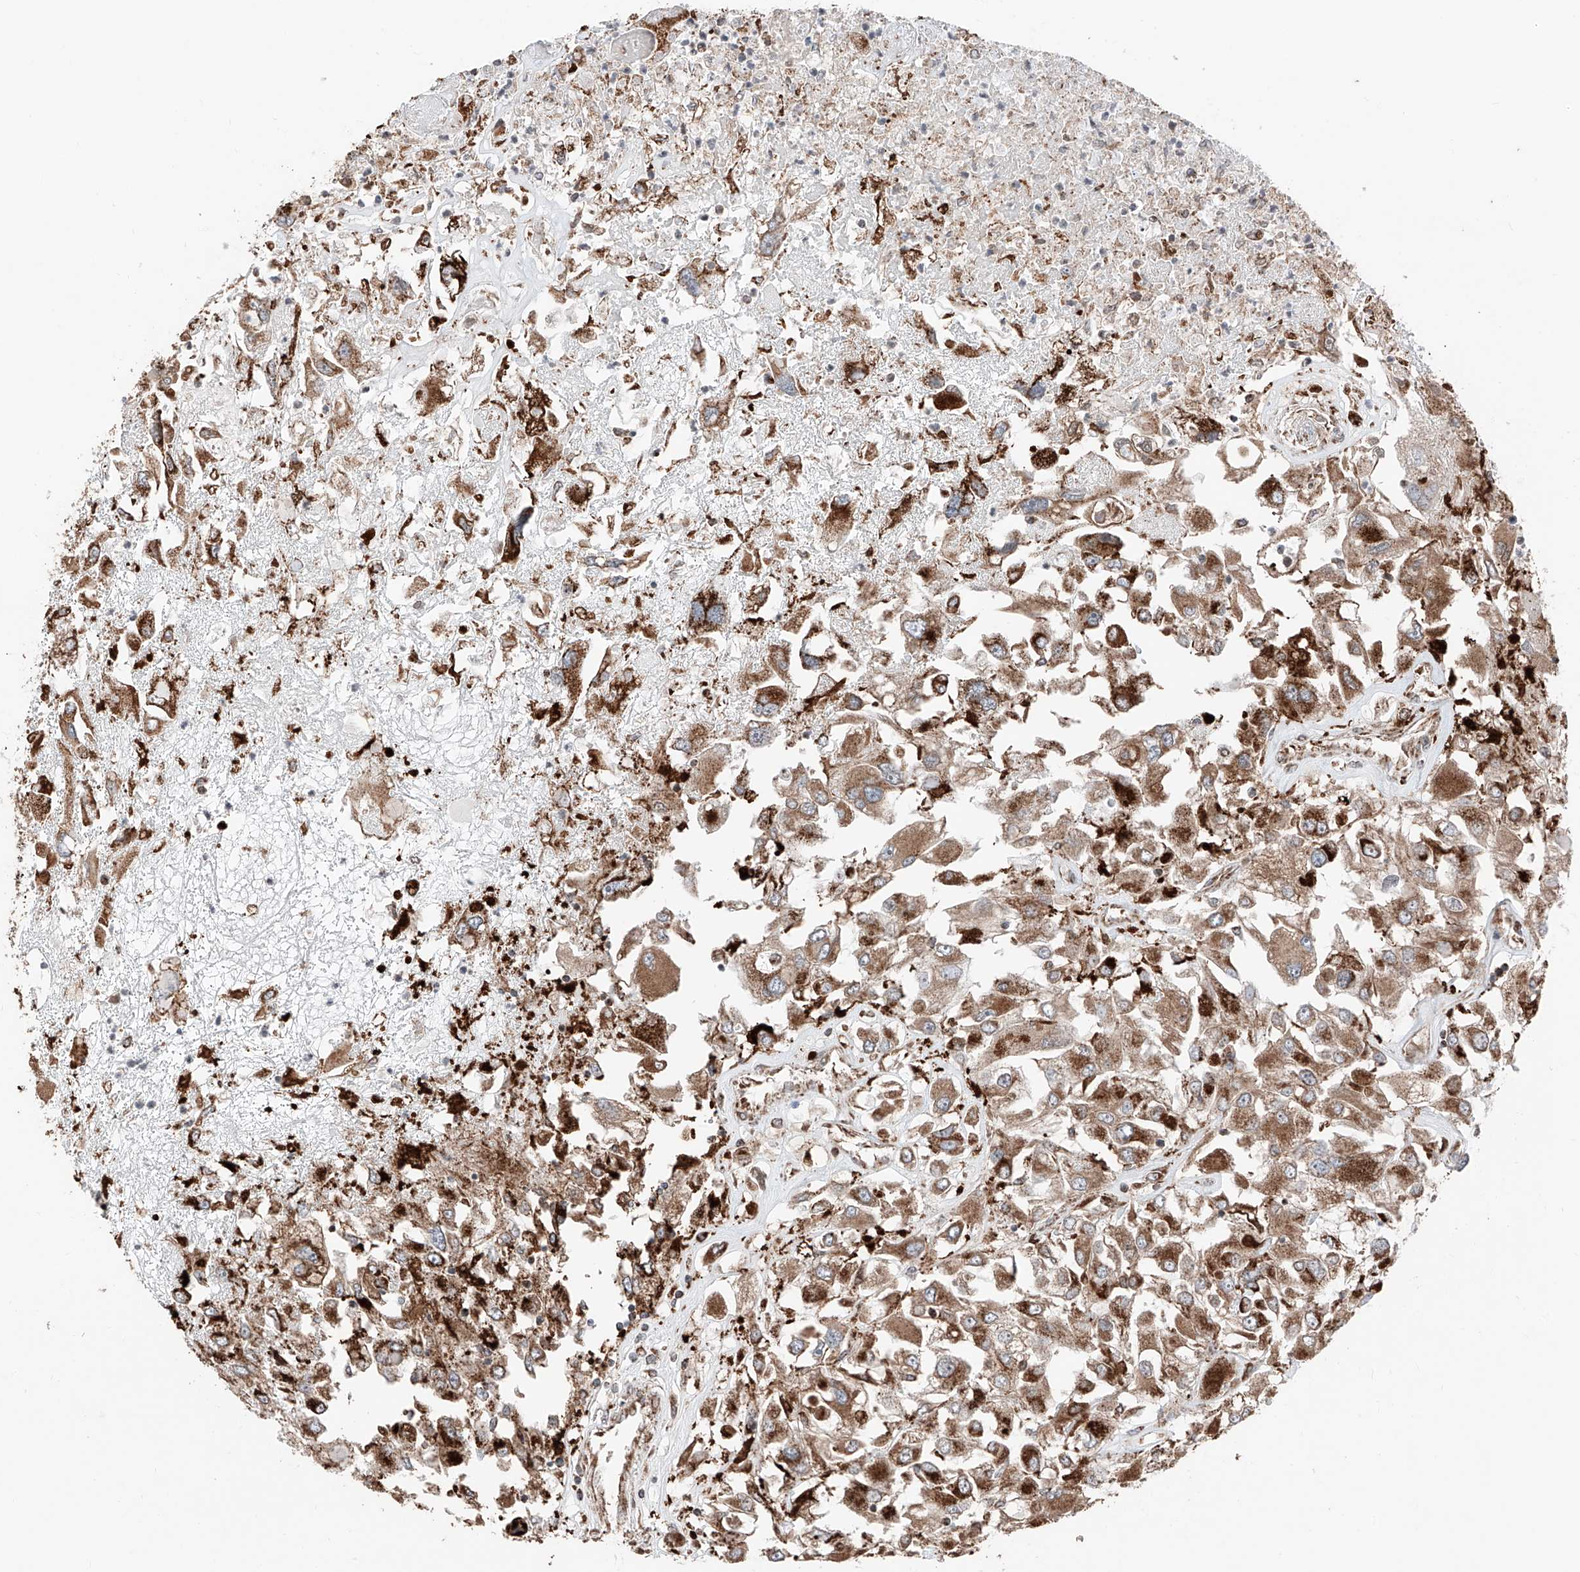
{"staining": {"intensity": "moderate", "quantity": ">75%", "location": "cytoplasmic/membranous"}, "tissue": "renal cancer", "cell_type": "Tumor cells", "image_type": "cancer", "snomed": [{"axis": "morphology", "description": "Adenocarcinoma, NOS"}, {"axis": "topography", "description": "Kidney"}], "caption": "Immunohistochemical staining of renal cancer (adenocarcinoma) shows moderate cytoplasmic/membranous protein staining in about >75% of tumor cells. The staining is performed using DAB (3,3'-diaminobenzidine) brown chromogen to label protein expression. The nuclei are counter-stained blue using hematoxylin.", "gene": "ZSCAN29", "patient": {"sex": "female", "age": 52}}